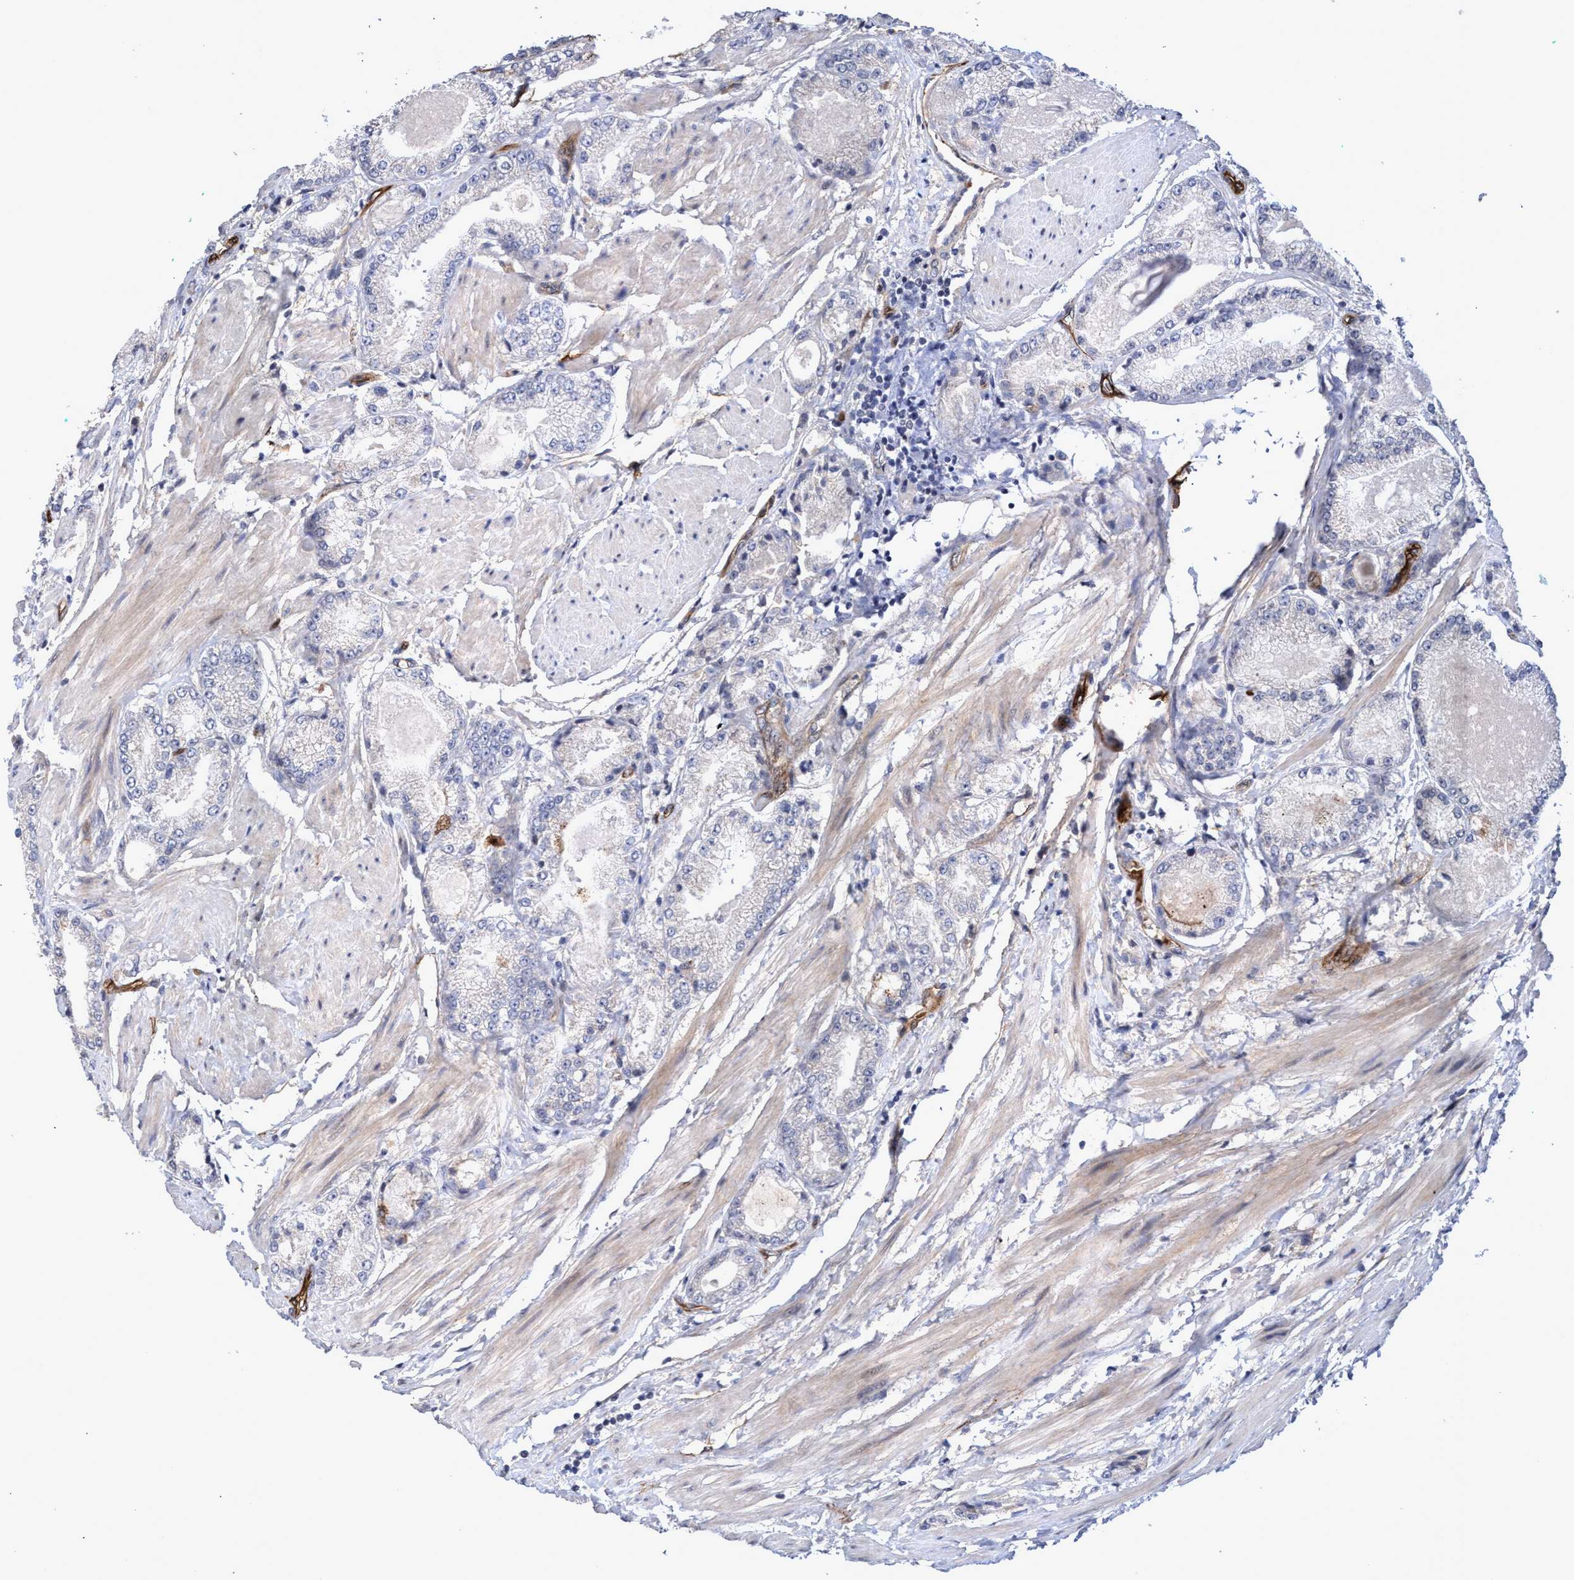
{"staining": {"intensity": "negative", "quantity": "none", "location": "none"}, "tissue": "prostate cancer", "cell_type": "Tumor cells", "image_type": "cancer", "snomed": [{"axis": "morphology", "description": "Adenocarcinoma, High grade"}, {"axis": "topography", "description": "Prostate"}], "caption": "Immunohistochemistry (IHC) histopathology image of human prostate high-grade adenocarcinoma stained for a protein (brown), which shows no staining in tumor cells. (DAB (3,3'-diaminobenzidine) immunohistochemistry visualized using brightfield microscopy, high magnification).", "gene": "ZNF750", "patient": {"sex": "male", "age": 50}}